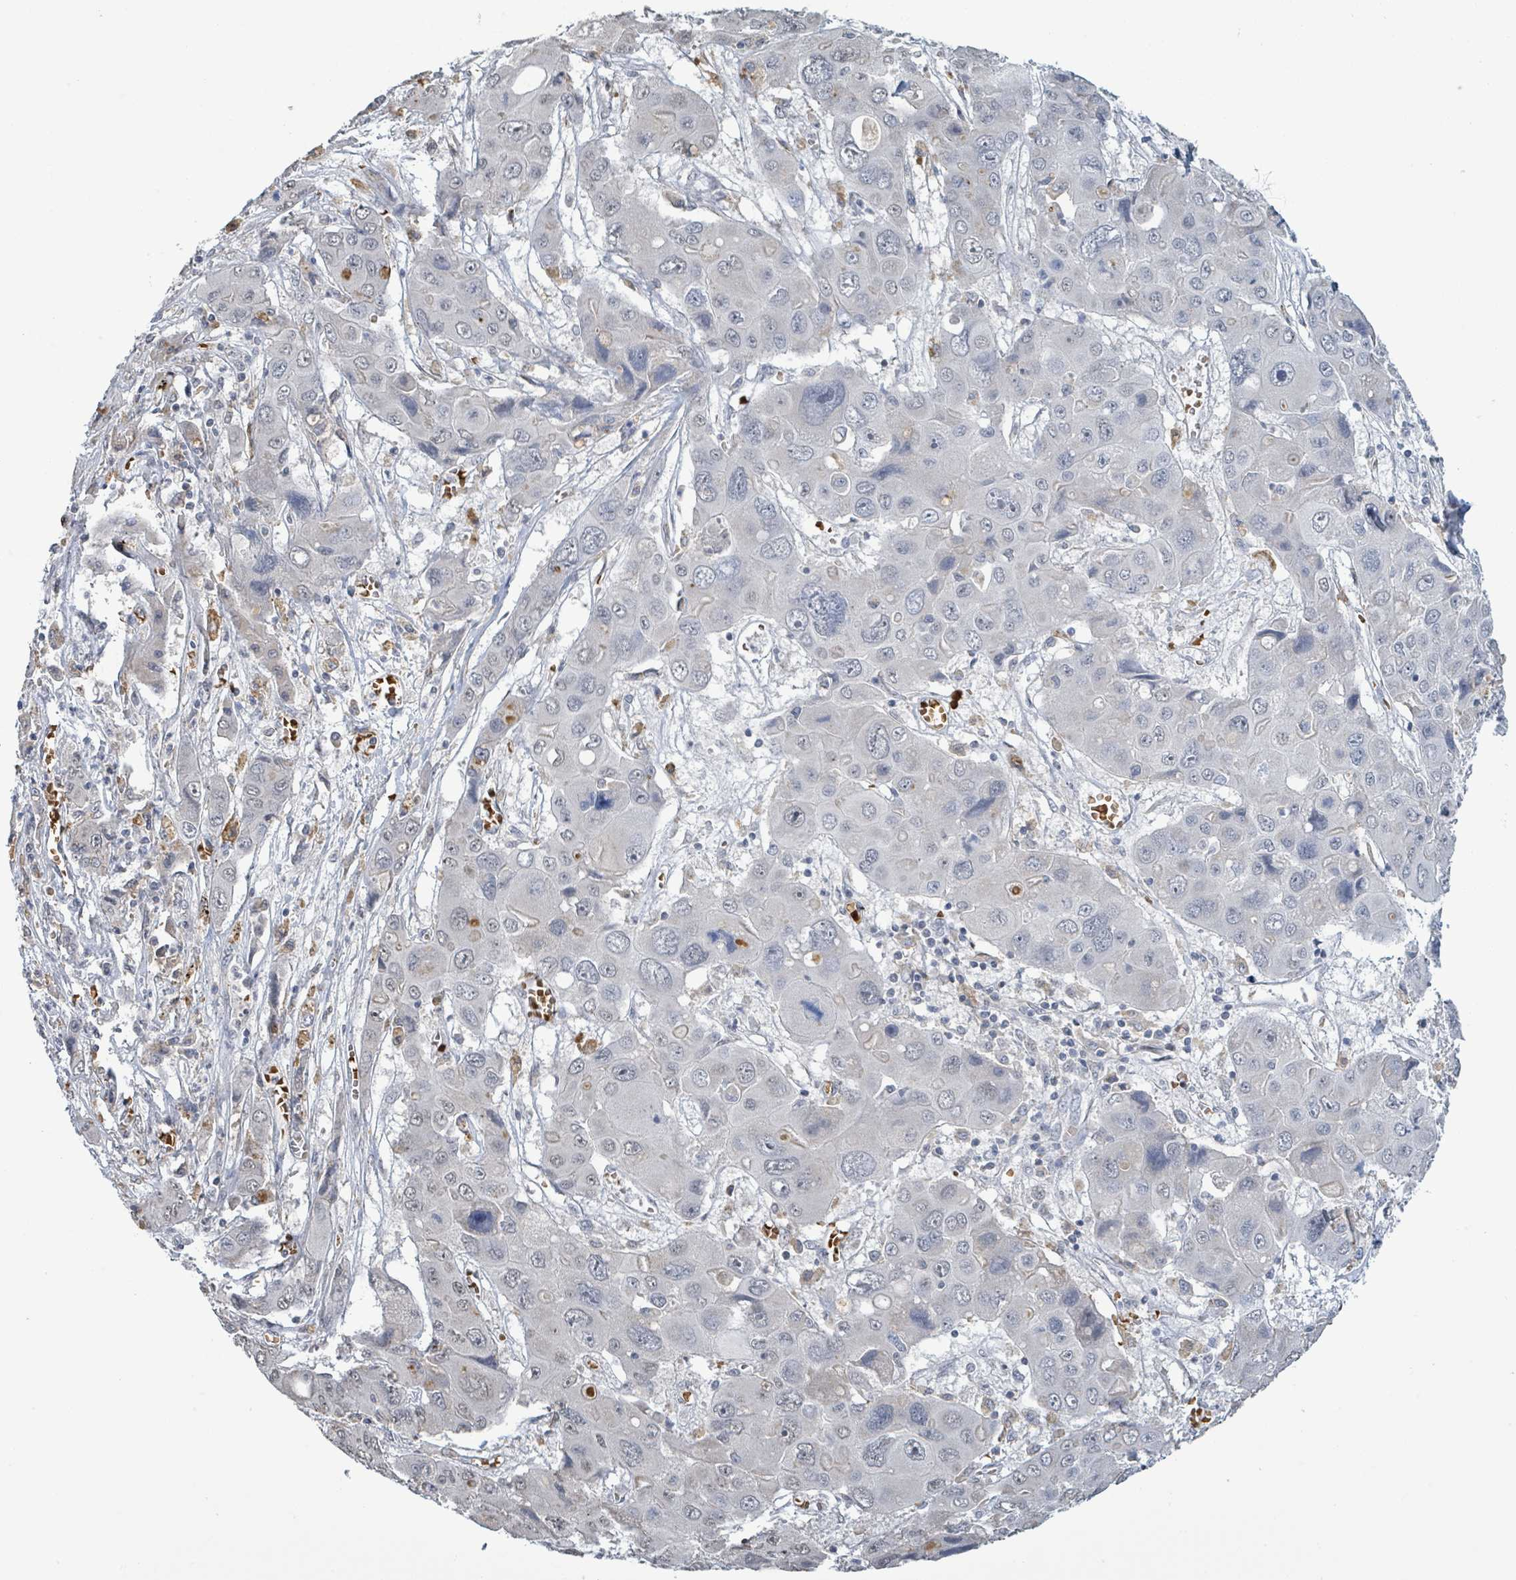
{"staining": {"intensity": "negative", "quantity": "none", "location": "none"}, "tissue": "liver cancer", "cell_type": "Tumor cells", "image_type": "cancer", "snomed": [{"axis": "morphology", "description": "Cholangiocarcinoma"}, {"axis": "topography", "description": "Liver"}], "caption": "There is no significant staining in tumor cells of cholangiocarcinoma (liver).", "gene": "SEBOX", "patient": {"sex": "male", "age": 67}}